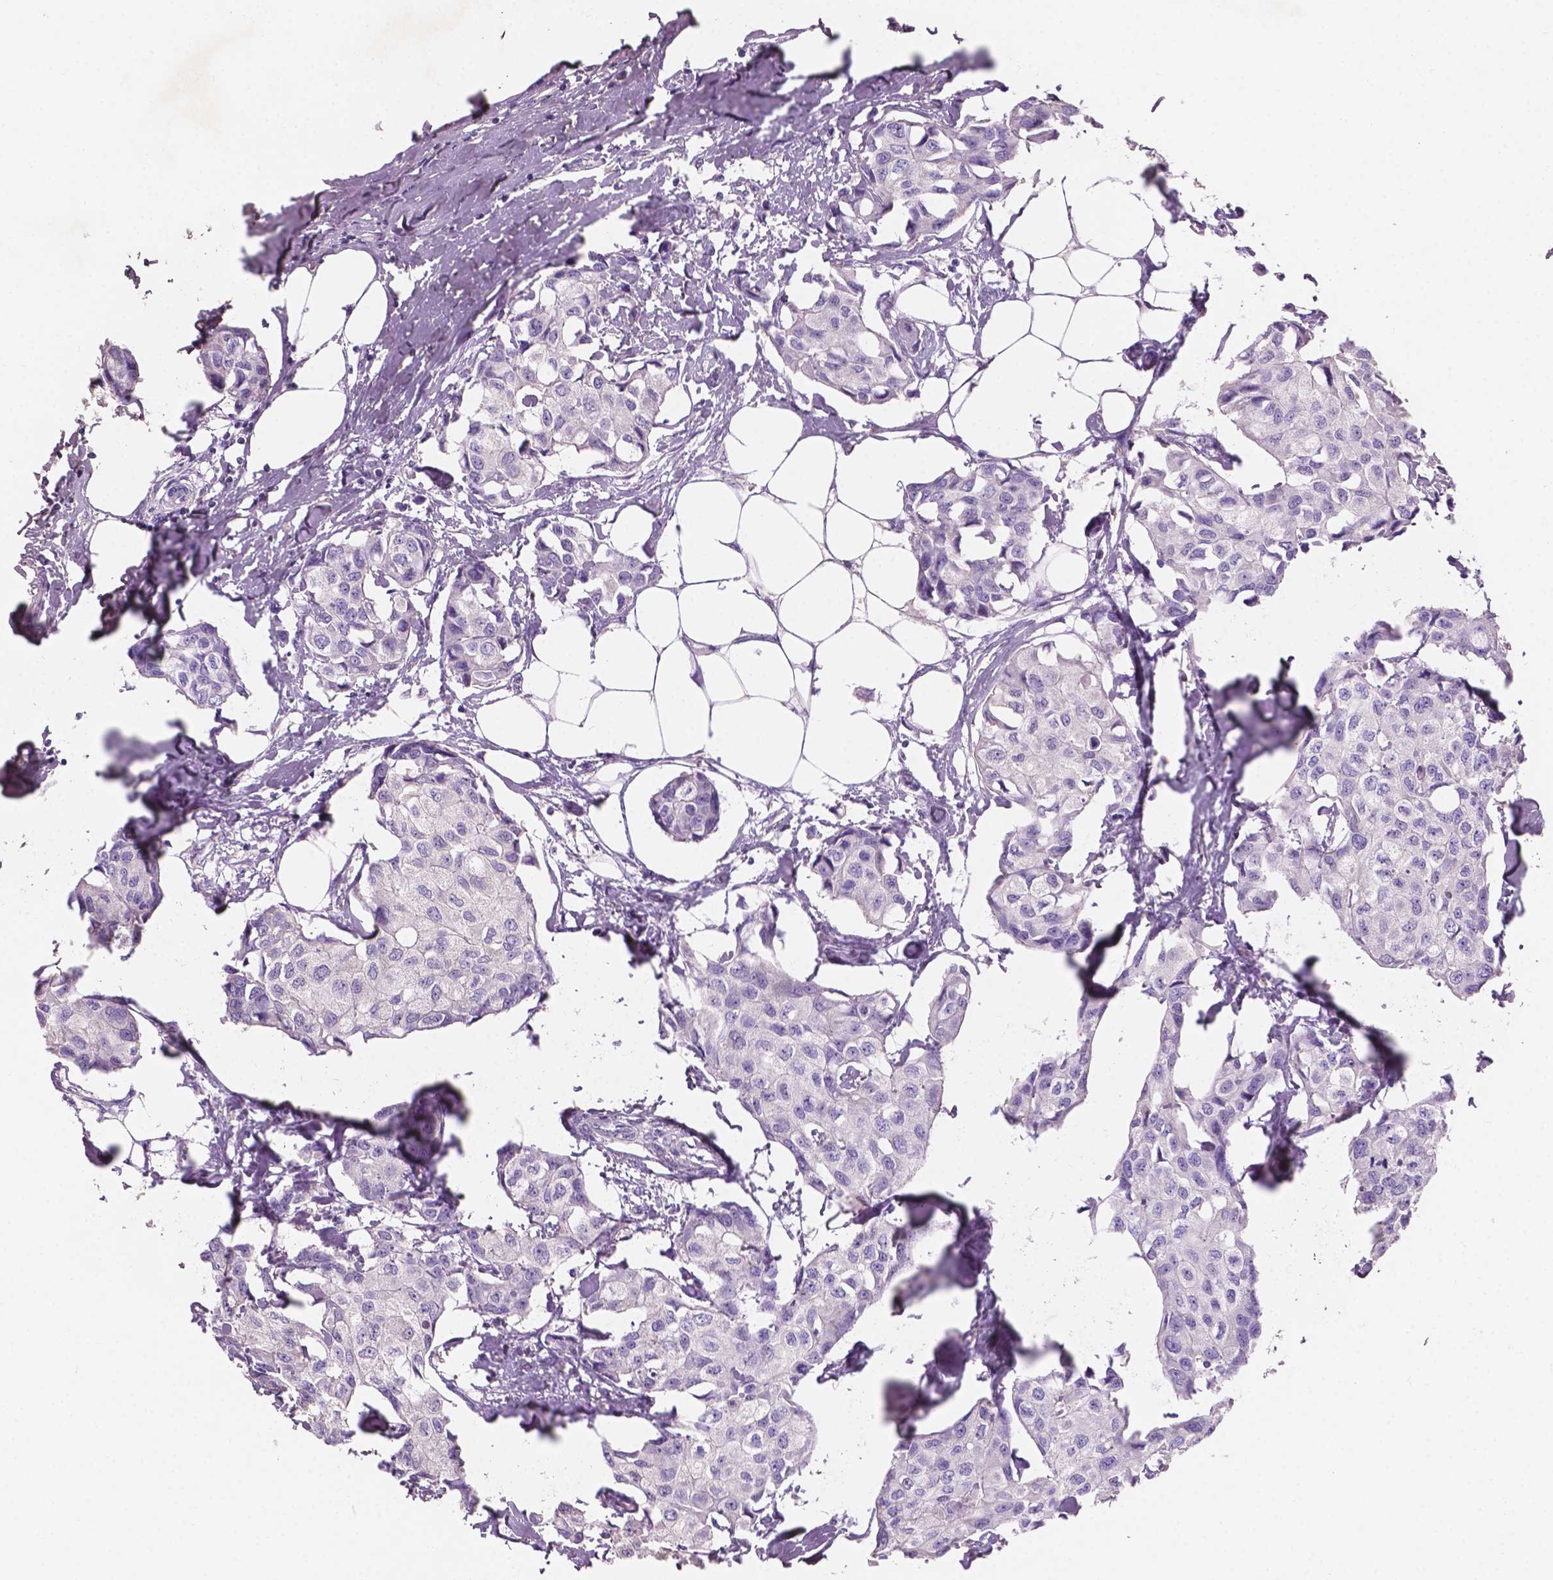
{"staining": {"intensity": "negative", "quantity": "none", "location": "none"}, "tissue": "breast cancer", "cell_type": "Tumor cells", "image_type": "cancer", "snomed": [{"axis": "morphology", "description": "Duct carcinoma"}, {"axis": "topography", "description": "Breast"}], "caption": "A micrograph of human breast infiltrating ductal carcinoma is negative for staining in tumor cells.", "gene": "SBSN", "patient": {"sex": "female", "age": 80}}